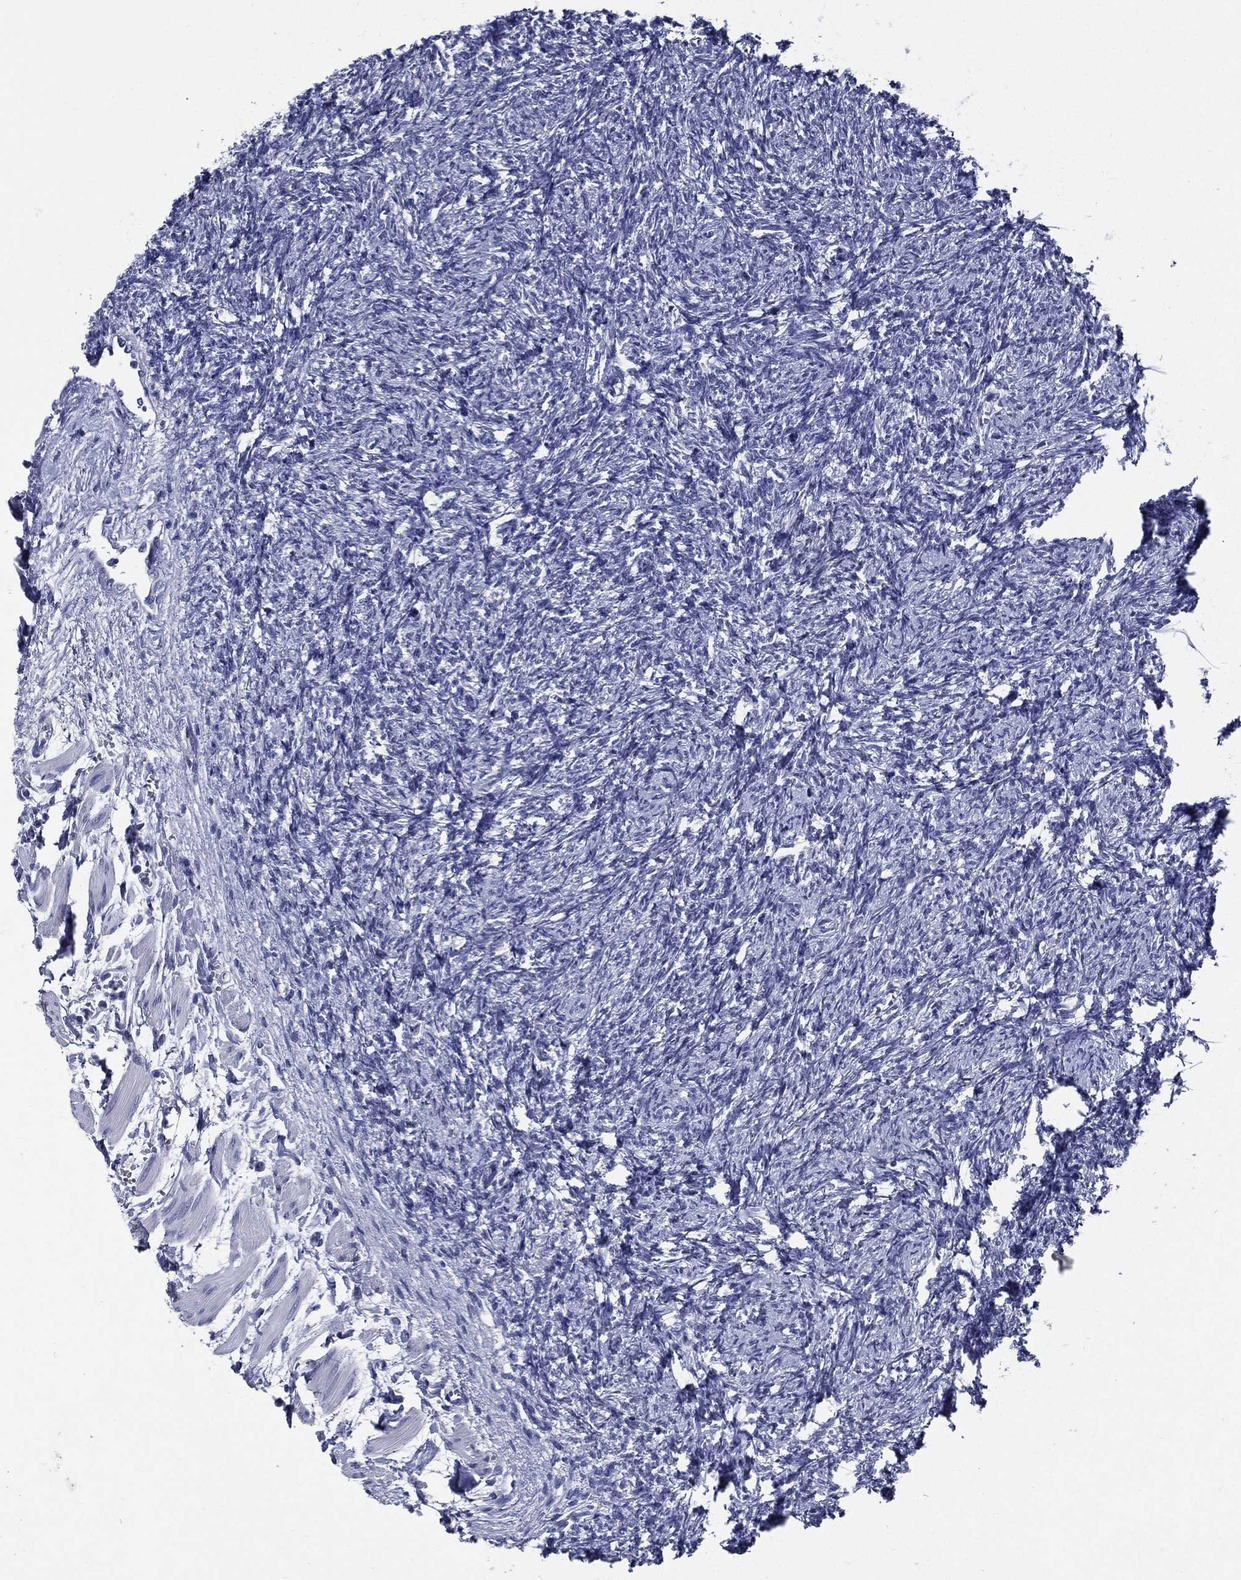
{"staining": {"intensity": "negative", "quantity": "none", "location": "none"}, "tissue": "ovary", "cell_type": "Follicle cells", "image_type": "normal", "snomed": [{"axis": "morphology", "description": "Normal tissue, NOS"}, {"axis": "topography", "description": "Fallopian tube"}, {"axis": "topography", "description": "Ovary"}], "caption": "High power microscopy image of an immunohistochemistry (IHC) micrograph of unremarkable ovary, revealing no significant expression in follicle cells. (DAB immunohistochemistry, high magnification).", "gene": "DPYS", "patient": {"sex": "female", "age": 33}}